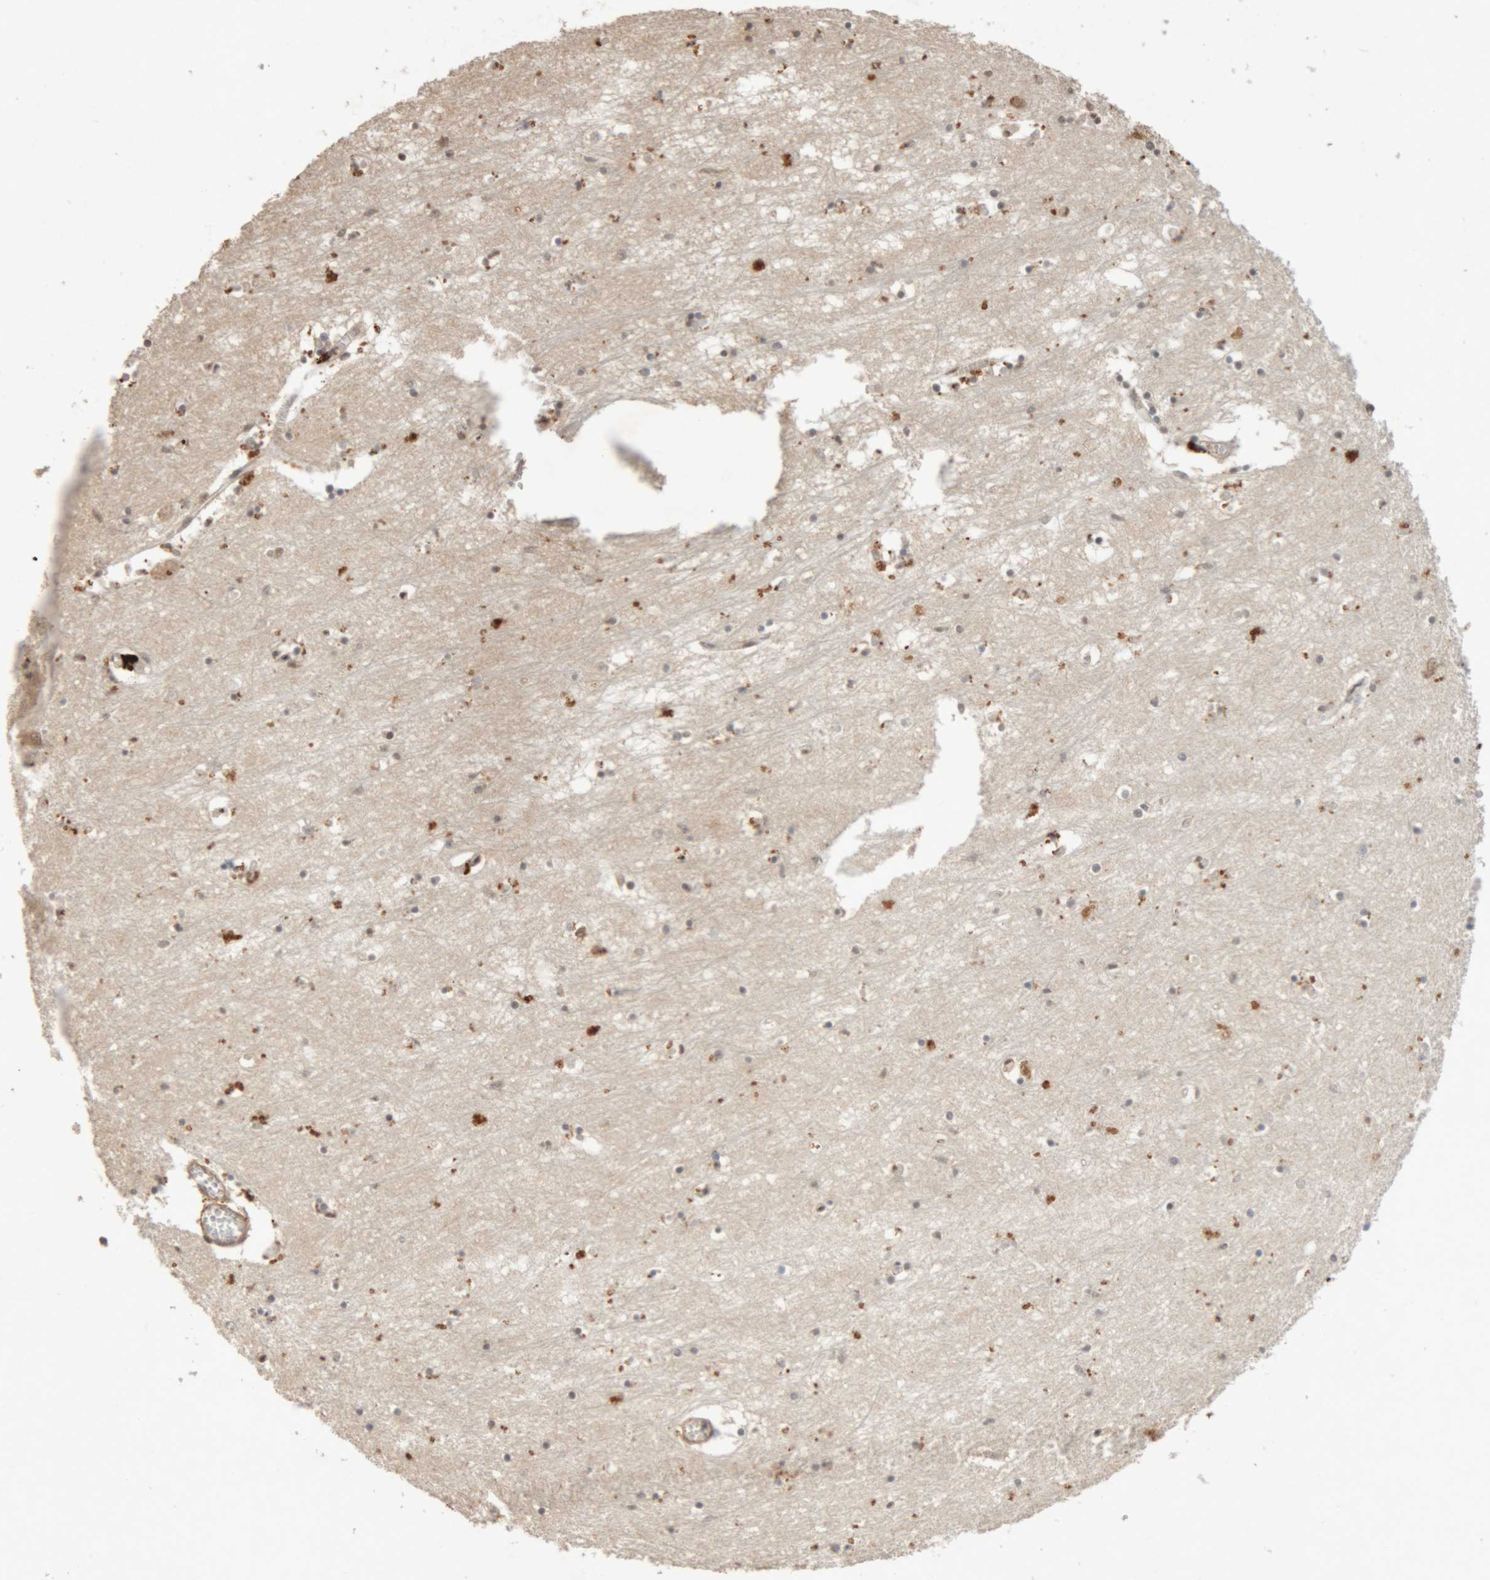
{"staining": {"intensity": "moderate", "quantity": "25%-75%", "location": "cytoplasmic/membranous,nuclear"}, "tissue": "hippocampus", "cell_type": "Glial cells", "image_type": "normal", "snomed": [{"axis": "morphology", "description": "Normal tissue, NOS"}, {"axis": "topography", "description": "Hippocampus"}], "caption": "A brown stain shows moderate cytoplasmic/membranous,nuclear expression of a protein in glial cells of unremarkable hippocampus.", "gene": "KEAP1", "patient": {"sex": "male", "age": 70}}